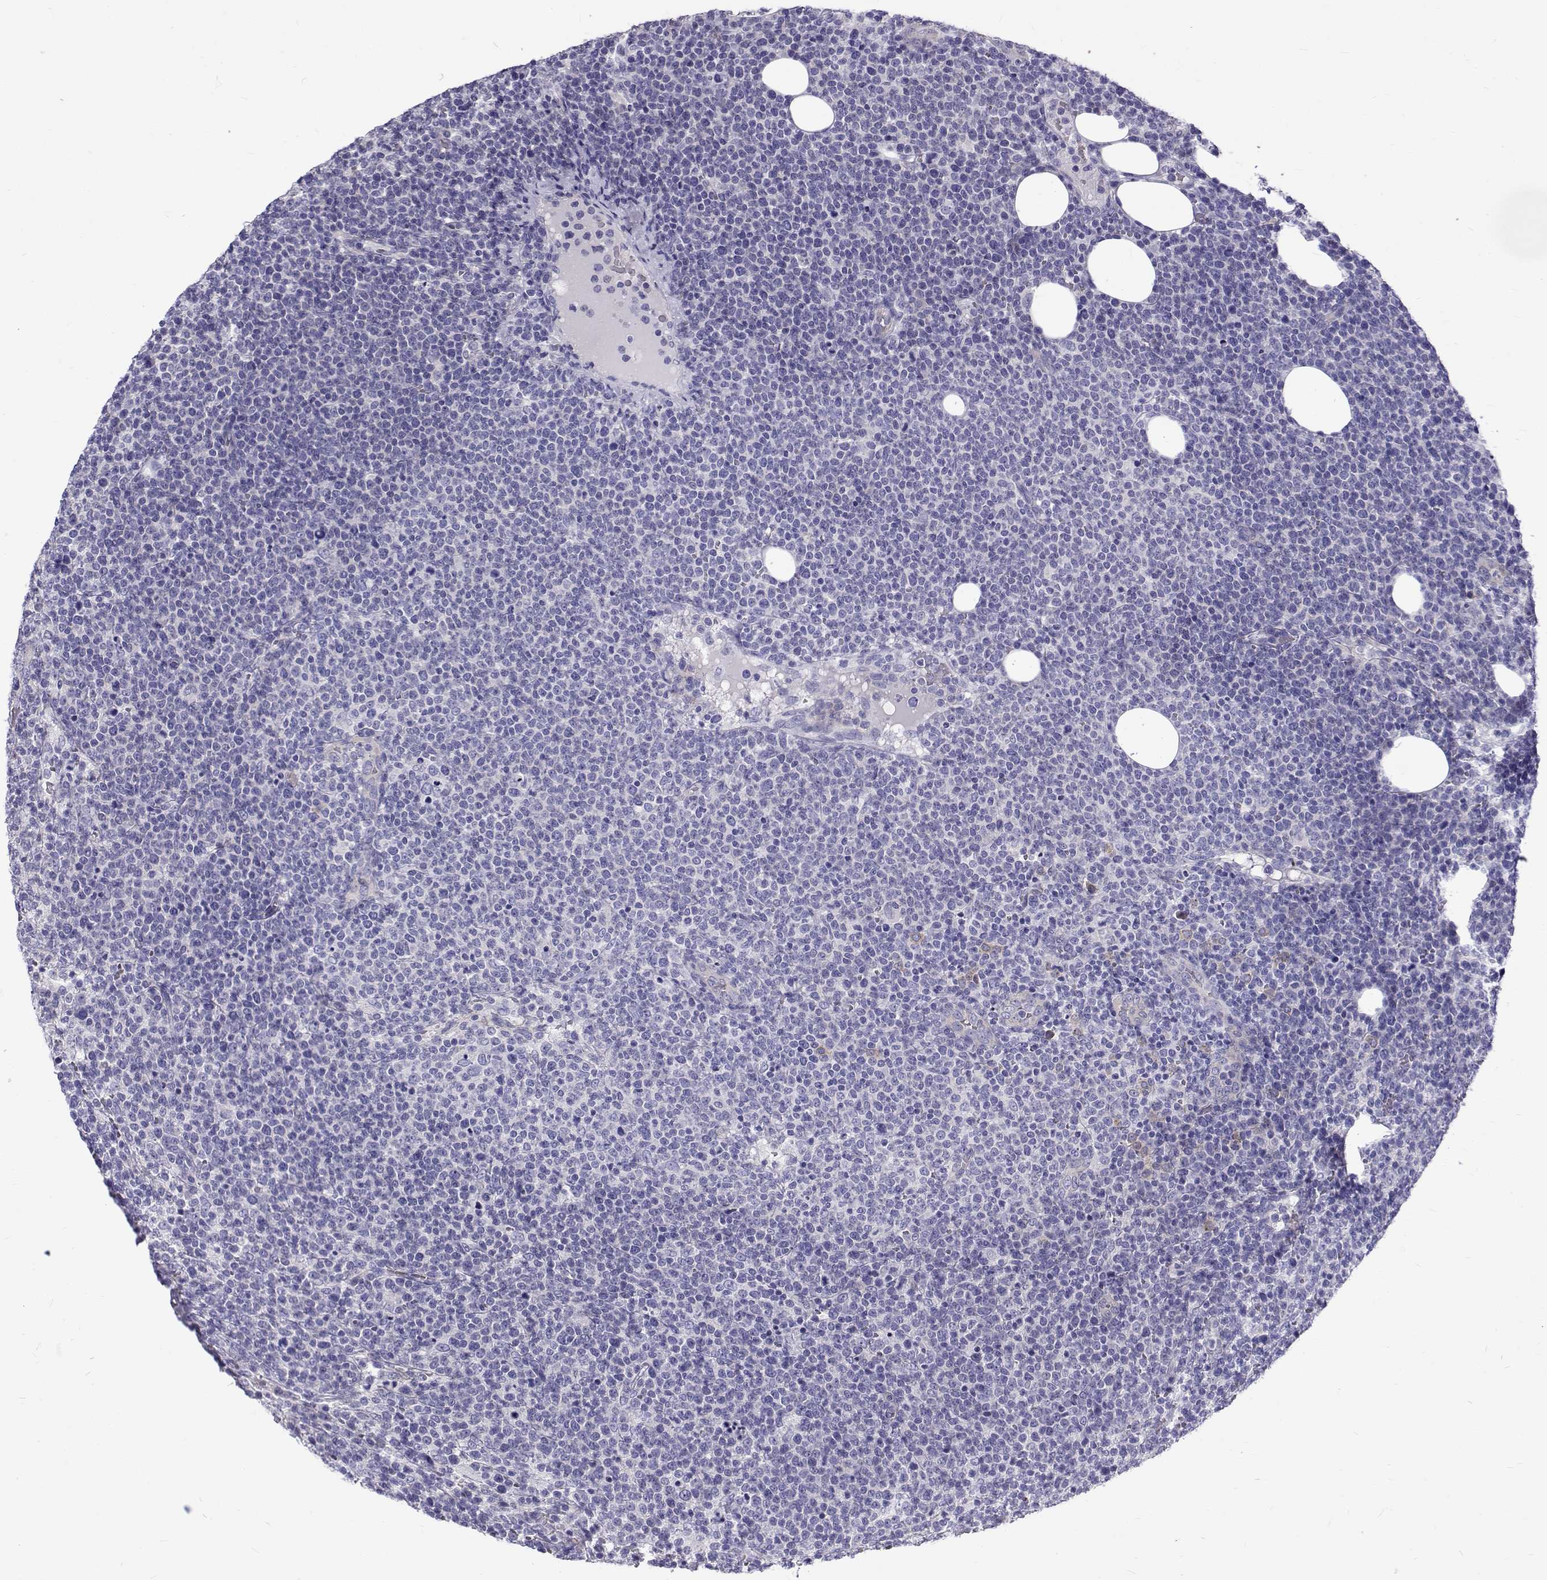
{"staining": {"intensity": "negative", "quantity": "none", "location": "none"}, "tissue": "lymphoma", "cell_type": "Tumor cells", "image_type": "cancer", "snomed": [{"axis": "morphology", "description": "Malignant lymphoma, non-Hodgkin's type, High grade"}, {"axis": "topography", "description": "Lymph node"}], "caption": "Protein analysis of malignant lymphoma, non-Hodgkin's type (high-grade) demonstrates no significant positivity in tumor cells.", "gene": "IGSF1", "patient": {"sex": "male", "age": 61}}